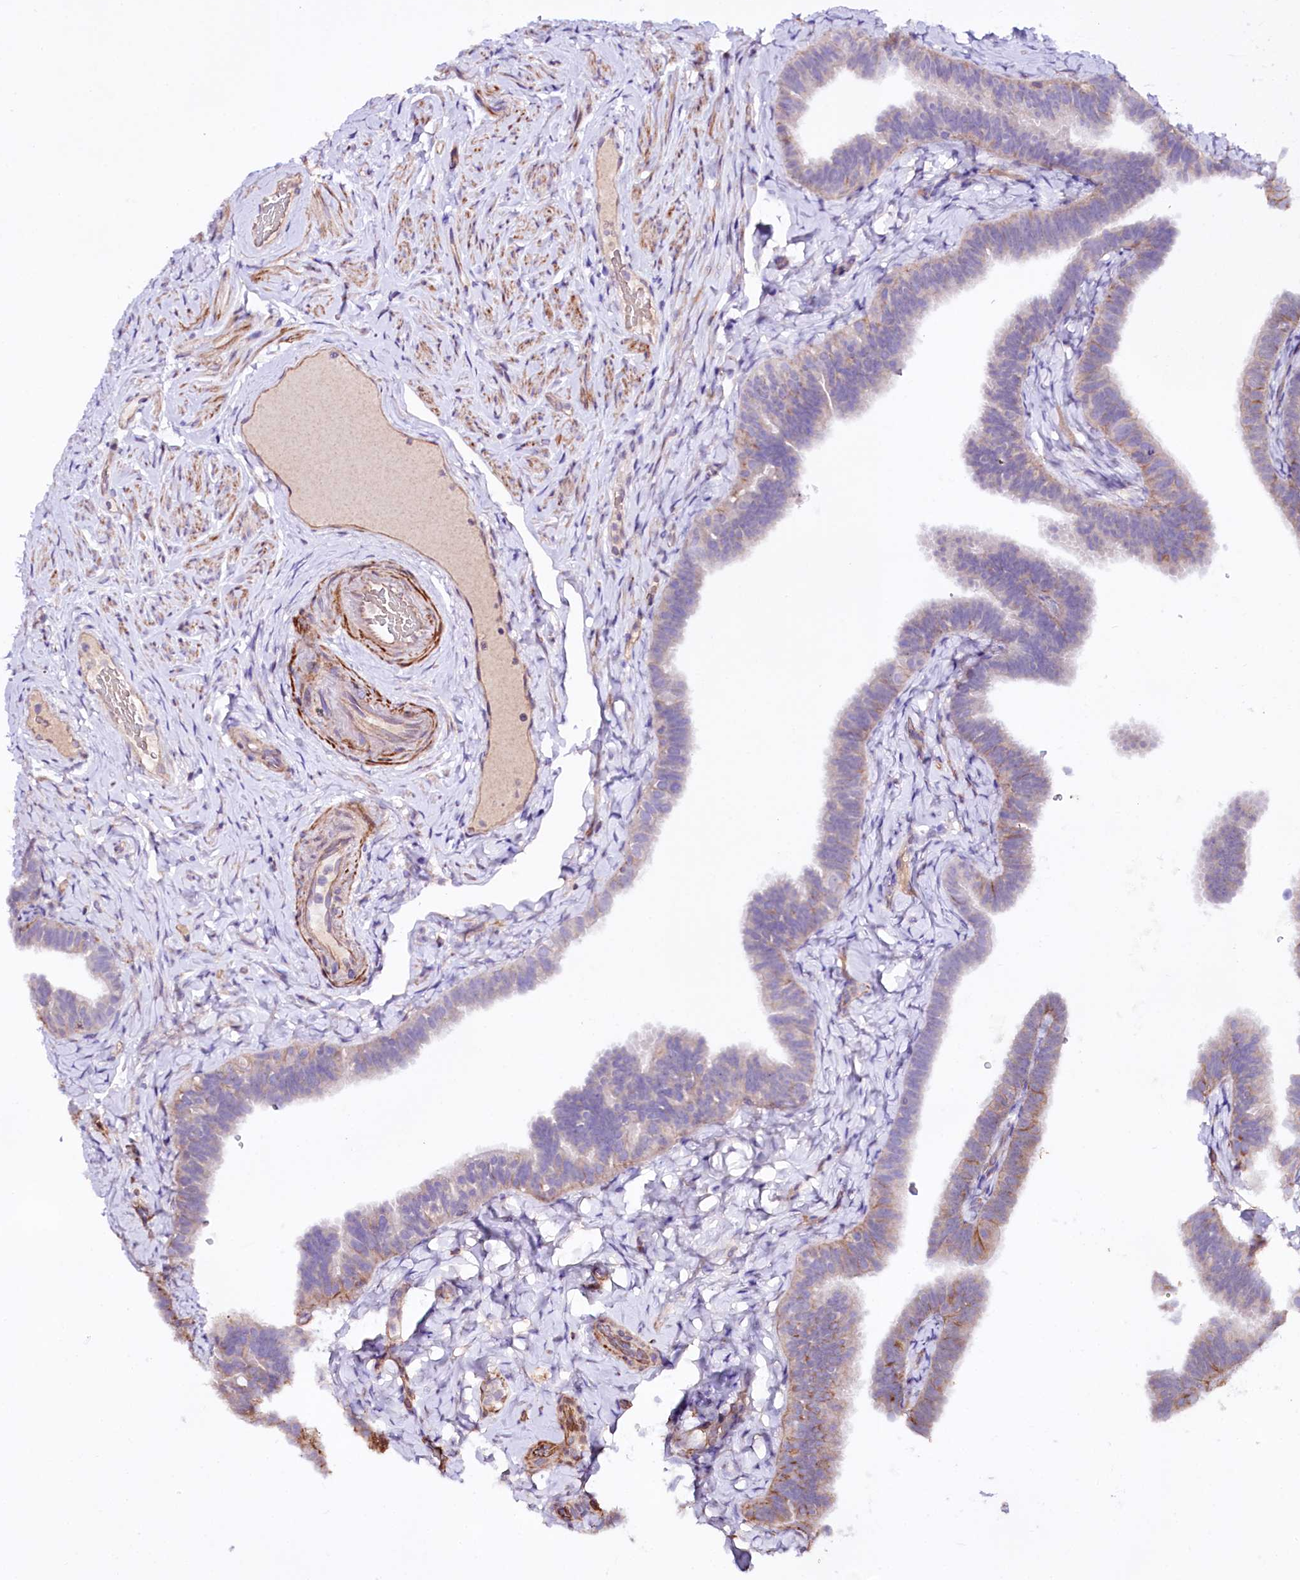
{"staining": {"intensity": "weak", "quantity": "<25%", "location": "cytoplasmic/membranous"}, "tissue": "fallopian tube", "cell_type": "Glandular cells", "image_type": "normal", "snomed": [{"axis": "morphology", "description": "Normal tissue, NOS"}, {"axis": "topography", "description": "Fallopian tube"}], "caption": "DAB immunohistochemical staining of benign fallopian tube exhibits no significant staining in glandular cells.", "gene": "SLC7A1", "patient": {"sex": "female", "age": 65}}